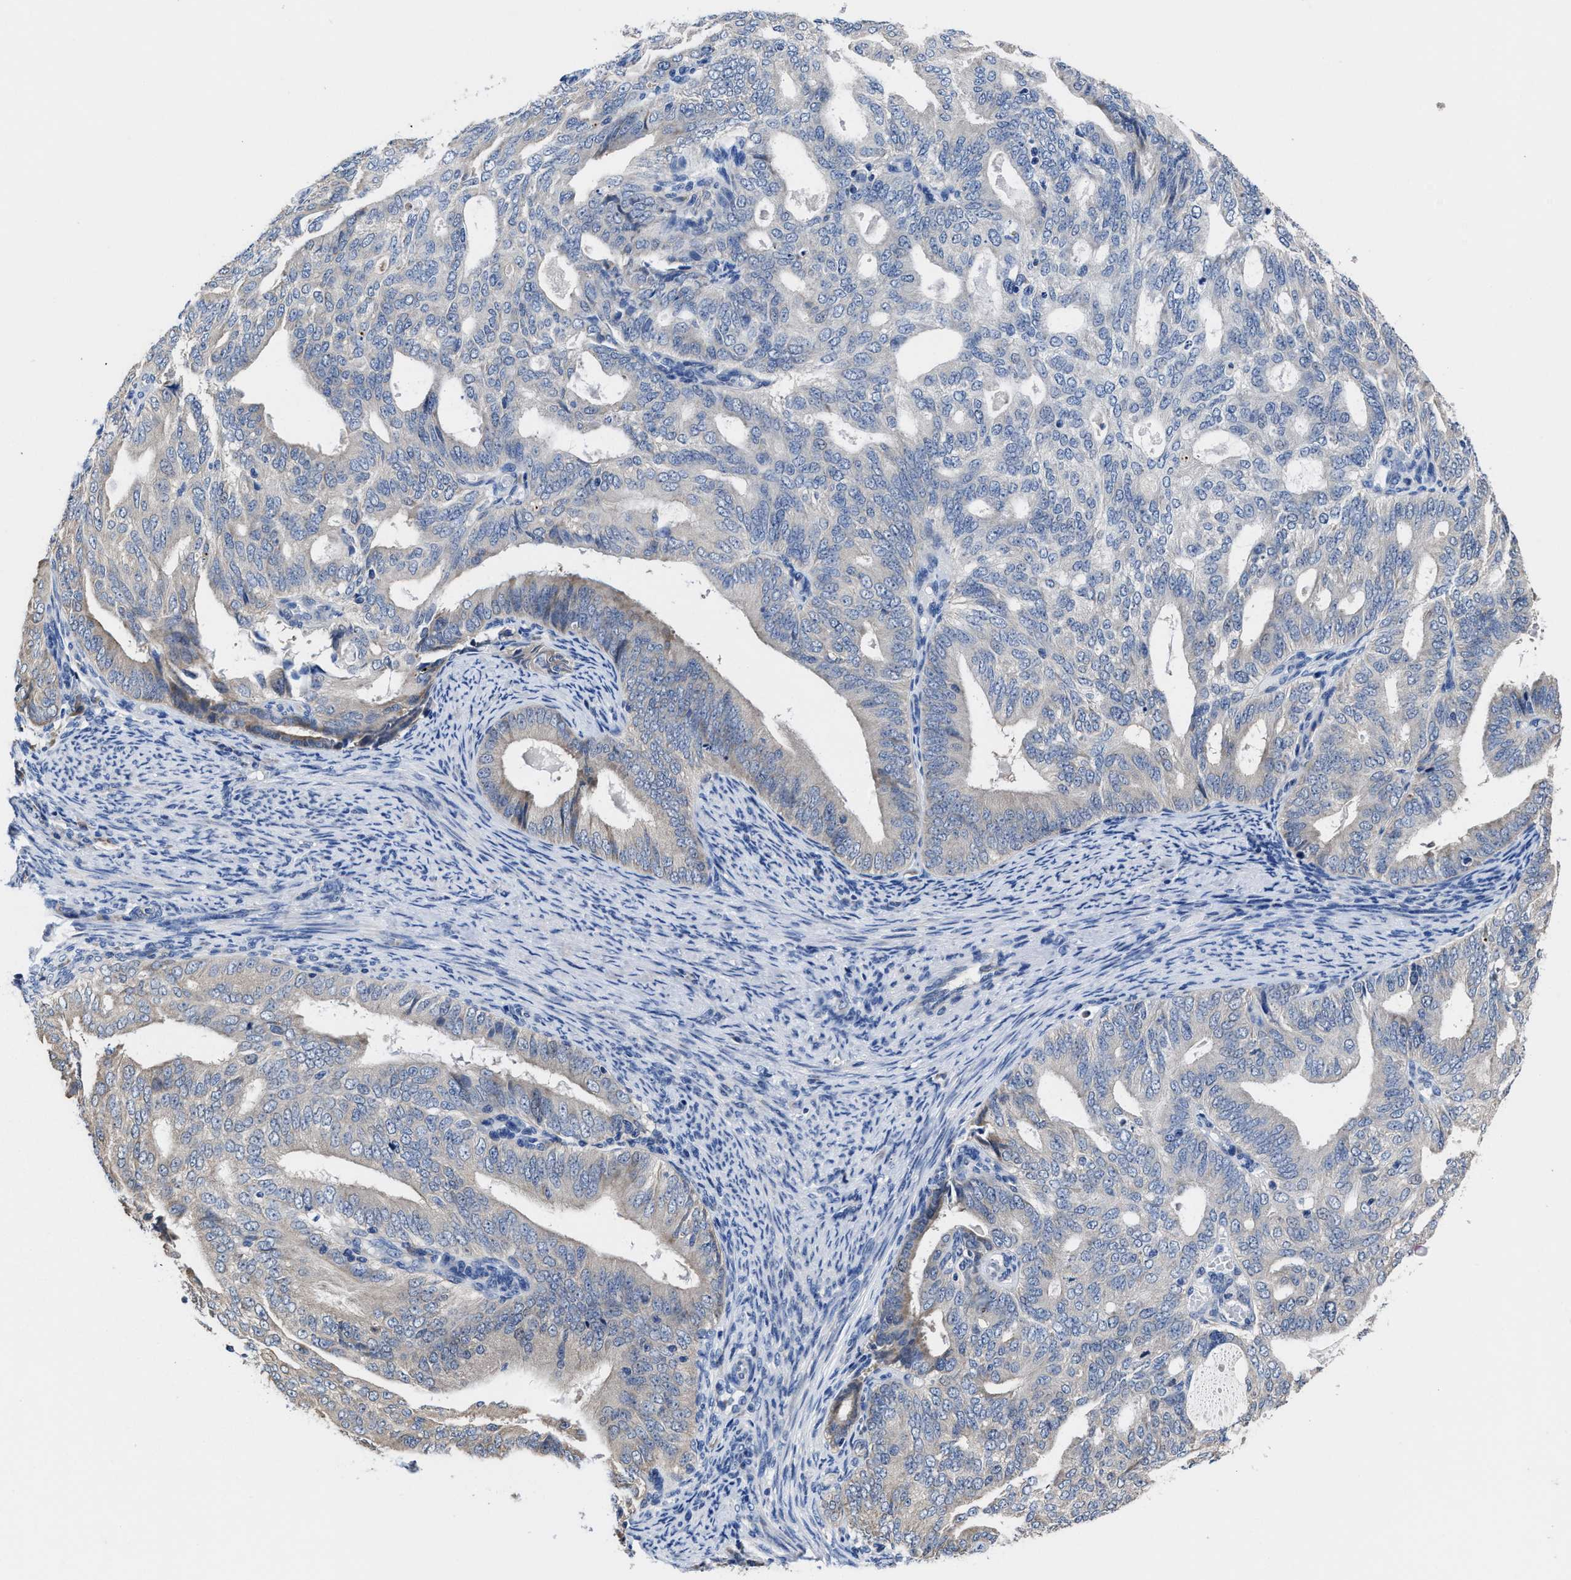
{"staining": {"intensity": "negative", "quantity": "none", "location": "none"}, "tissue": "endometrial cancer", "cell_type": "Tumor cells", "image_type": "cancer", "snomed": [{"axis": "morphology", "description": "Adenocarcinoma, NOS"}, {"axis": "topography", "description": "Endometrium"}], "caption": "This image is of endometrial cancer stained with immunohistochemistry to label a protein in brown with the nuclei are counter-stained blue. There is no expression in tumor cells.", "gene": "HOOK1", "patient": {"sex": "female", "age": 58}}